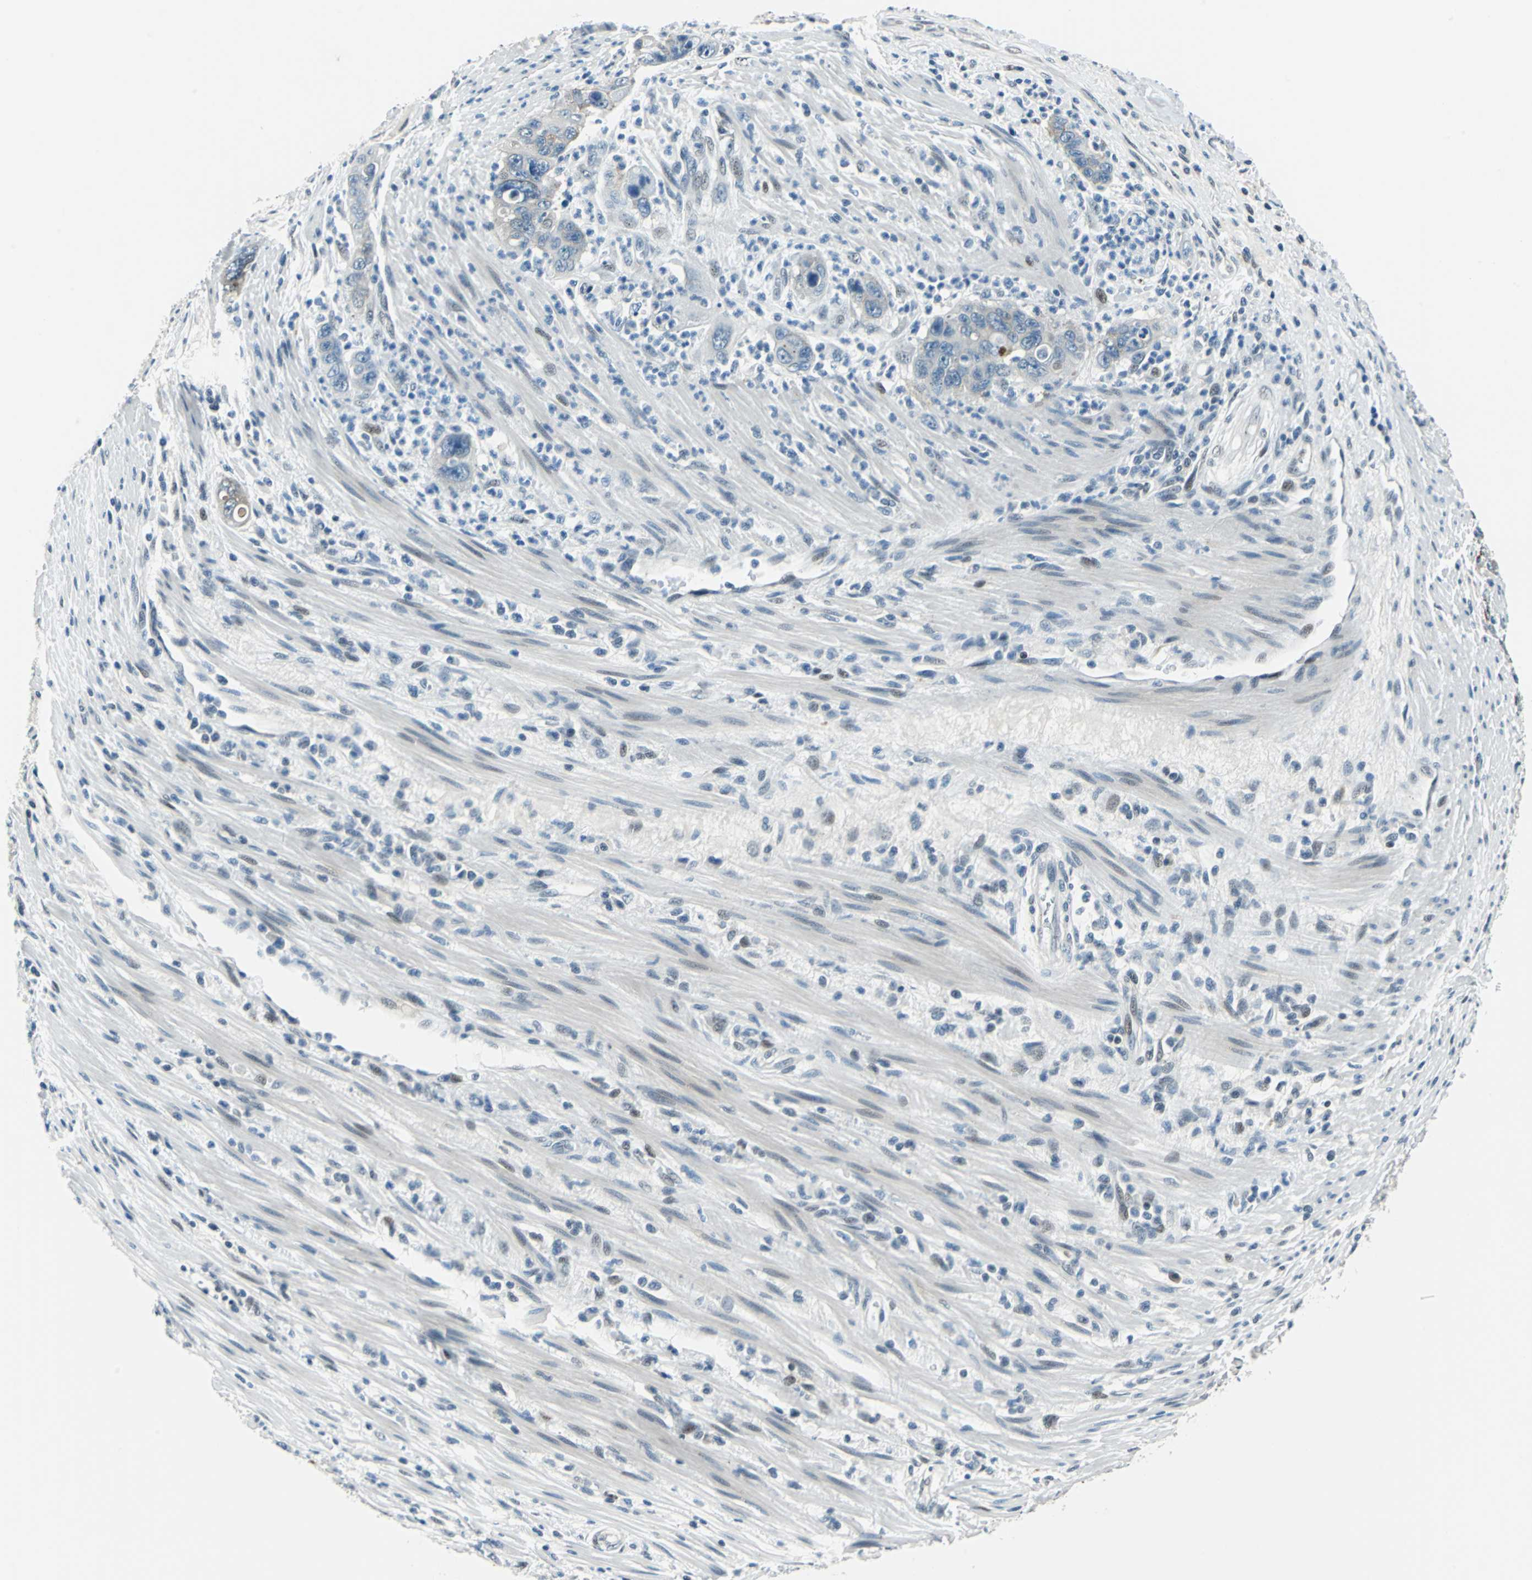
{"staining": {"intensity": "weak", "quantity": "25%-75%", "location": "cytoplasmic/membranous"}, "tissue": "pancreatic cancer", "cell_type": "Tumor cells", "image_type": "cancer", "snomed": [{"axis": "morphology", "description": "Adenocarcinoma, NOS"}, {"axis": "topography", "description": "Pancreas"}], "caption": "Pancreatic cancer (adenocarcinoma) stained with immunohistochemistry (IHC) demonstrates weak cytoplasmic/membranous expression in about 25%-75% of tumor cells.", "gene": "HCFC2", "patient": {"sex": "female", "age": 71}}